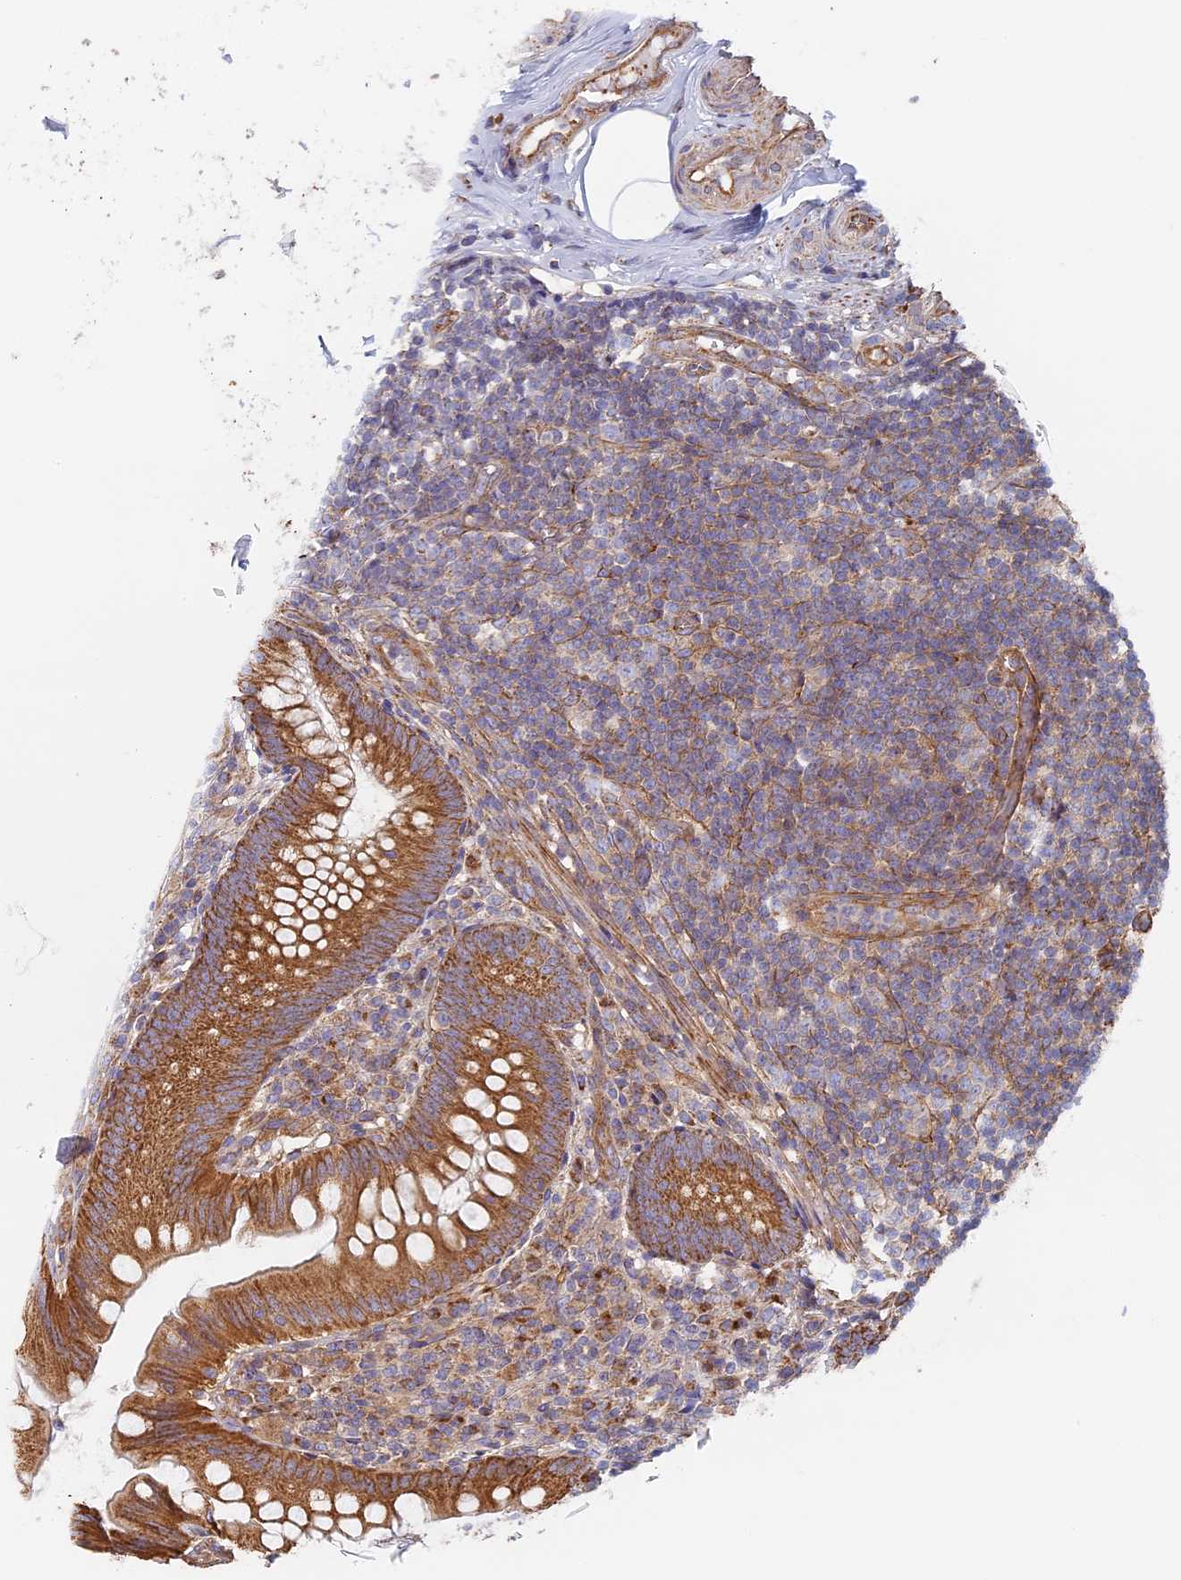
{"staining": {"intensity": "strong", "quantity": ">75%", "location": "cytoplasmic/membranous"}, "tissue": "appendix", "cell_type": "Glandular cells", "image_type": "normal", "snomed": [{"axis": "morphology", "description": "Normal tissue, NOS"}, {"axis": "topography", "description": "Appendix"}], "caption": "Immunohistochemistry (DAB) staining of normal appendix demonstrates strong cytoplasmic/membranous protein positivity in about >75% of glandular cells. The protein of interest is shown in brown color, while the nuclei are stained blue.", "gene": "DDA1", "patient": {"sex": "male", "age": 55}}